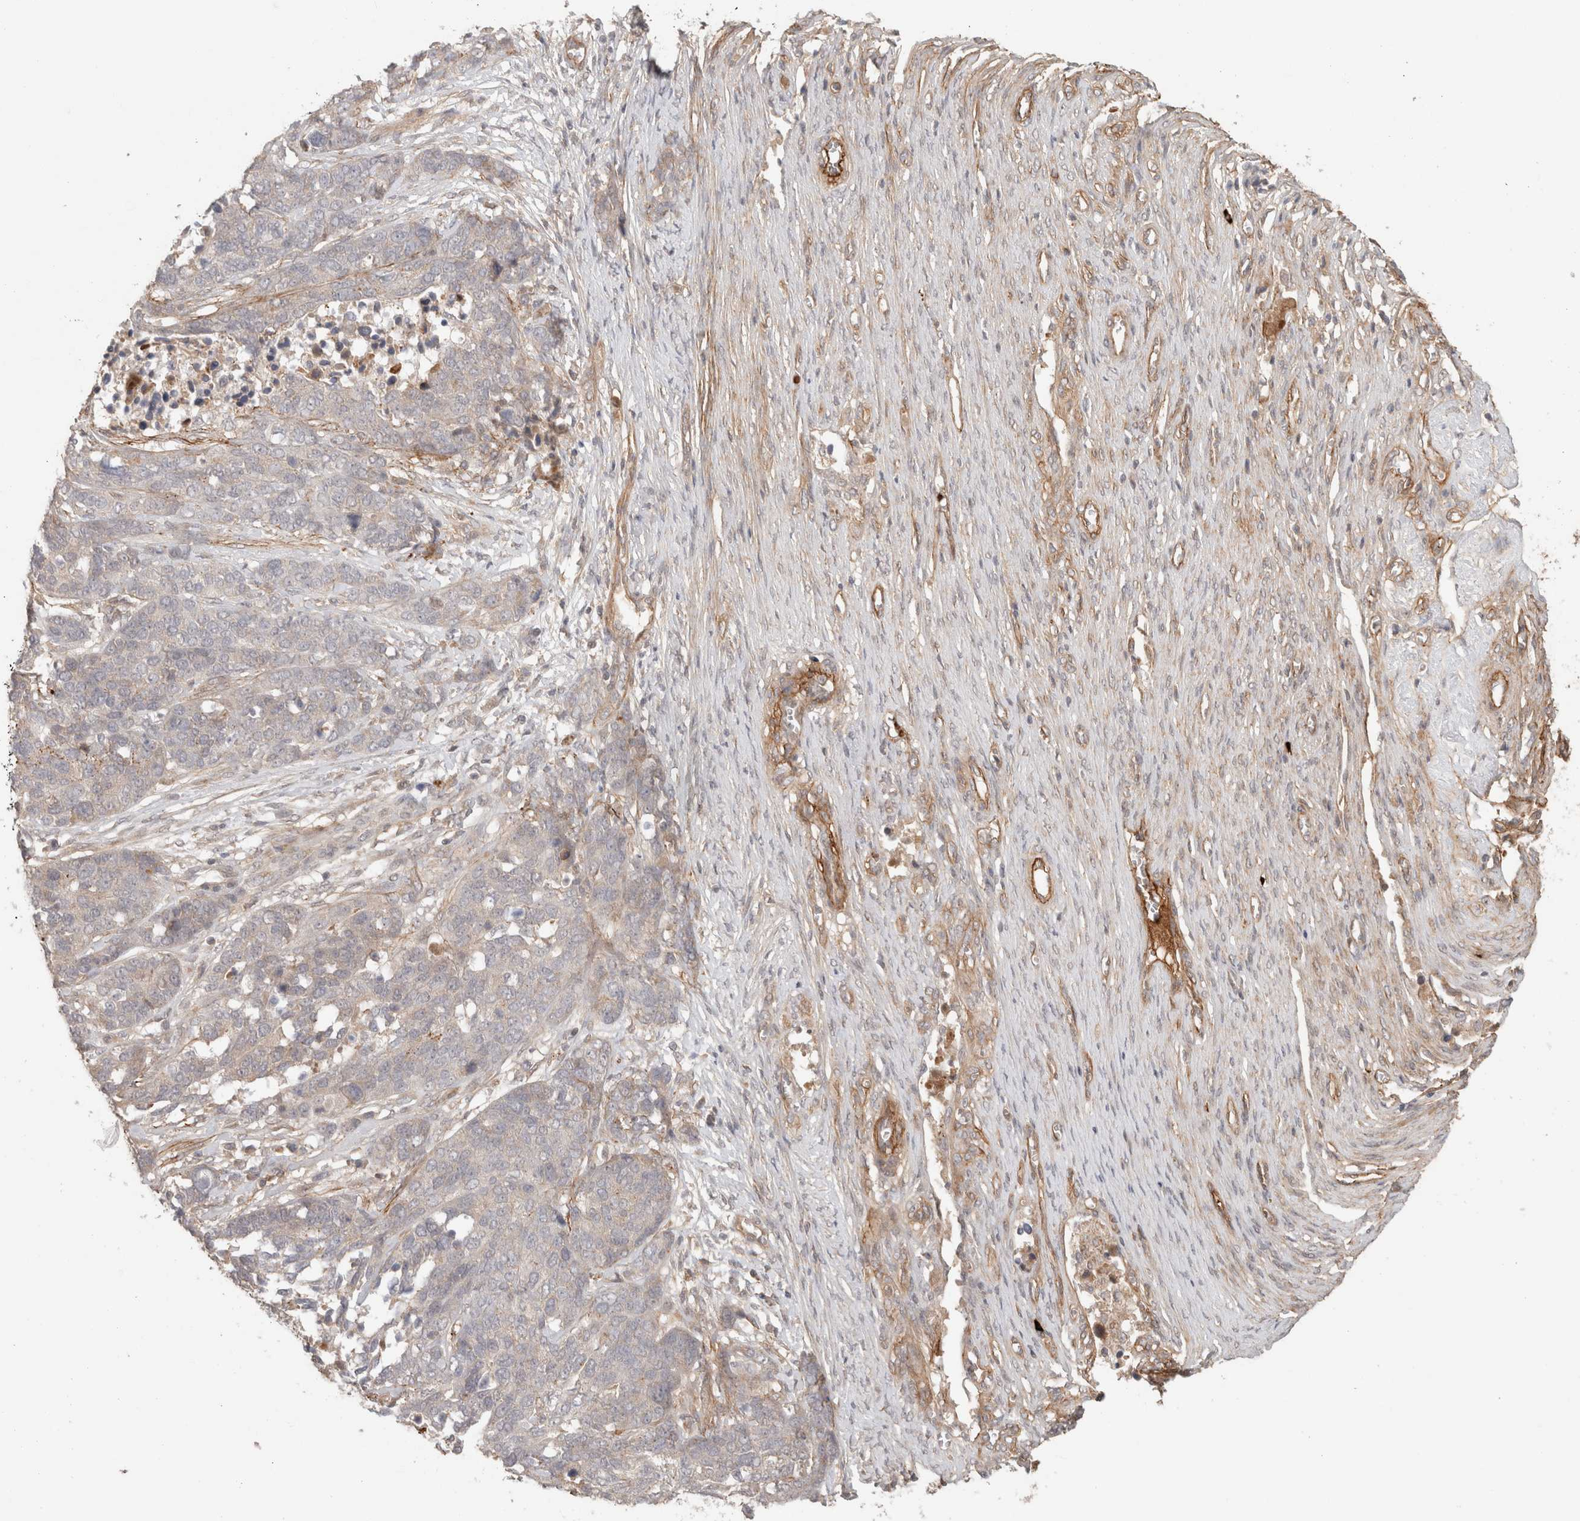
{"staining": {"intensity": "negative", "quantity": "none", "location": "none"}, "tissue": "ovarian cancer", "cell_type": "Tumor cells", "image_type": "cancer", "snomed": [{"axis": "morphology", "description": "Cystadenocarcinoma, serous, NOS"}, {"axis": "topography", "description": "Ovary"}], "caption": "DAB (3,3'-diaminobenzidine) immunohistochemical staining of ovarian cancer reveals no significant positivity in tumor cells.", "gene": "HSPG2", "patient": {"sex": "female", "age": 44}}